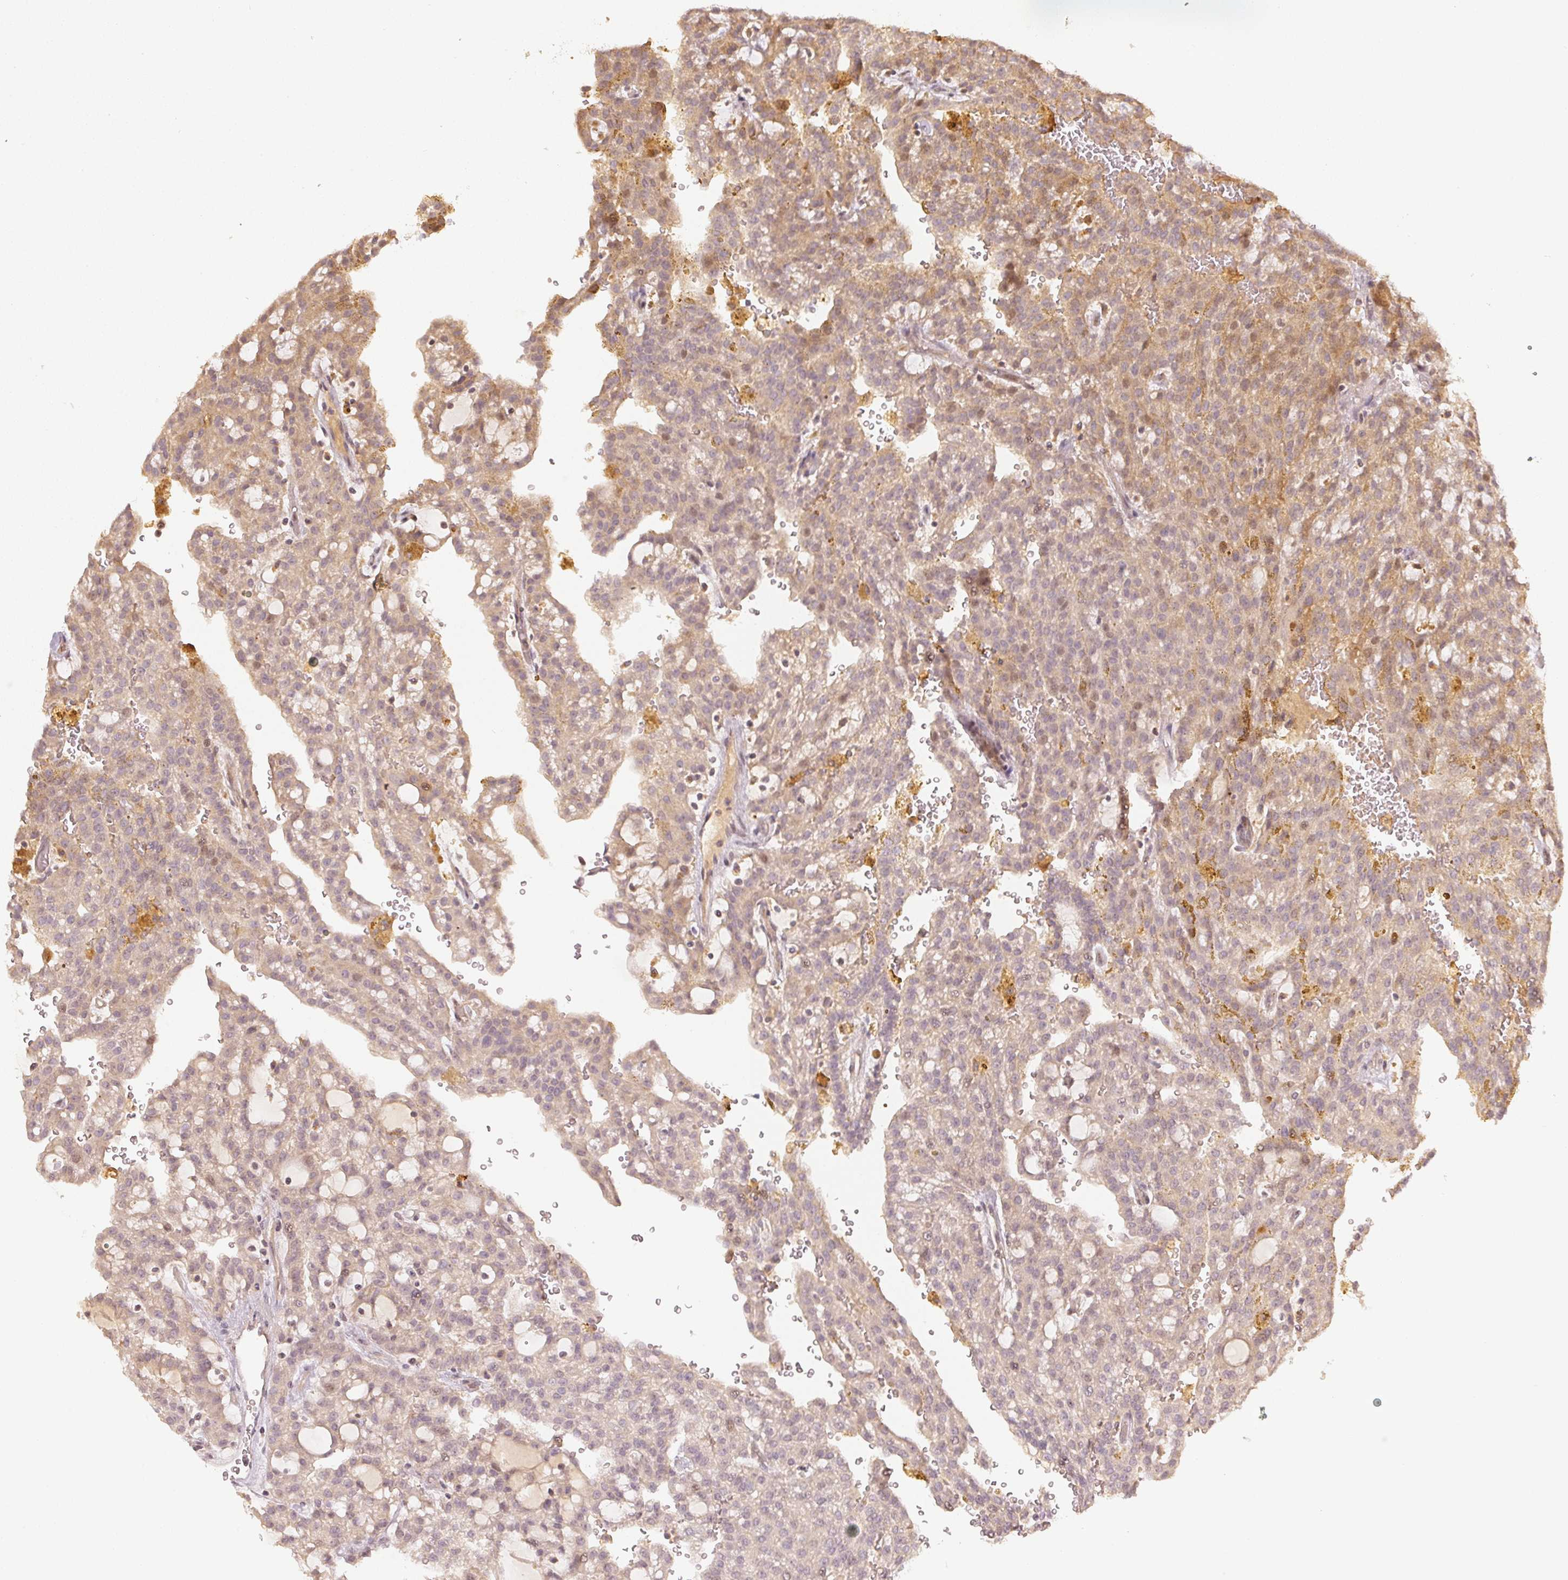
{"staining": {"intensity": "negative", "quantity": "none", "location": "none"}, "tissue": "renal cancer", "cell_type": "Tumor cells", "image_type": "cancer", "snomed": [{"axis": "morphology", "description": "Adenocarcinoma, NOS"}, {"axis": "topography", "description": "Kidney"}], "caption": "The IHC photomicrograph has no significant expression in tumor cells of renal cancer (adenocarcinoma) tissue. (DAB (3,3'-diaminobenzidine) IHC with hematoxylin counter stain).", "gene": "SERPINE1", "patient": {"sex": "male", "age": 63}}